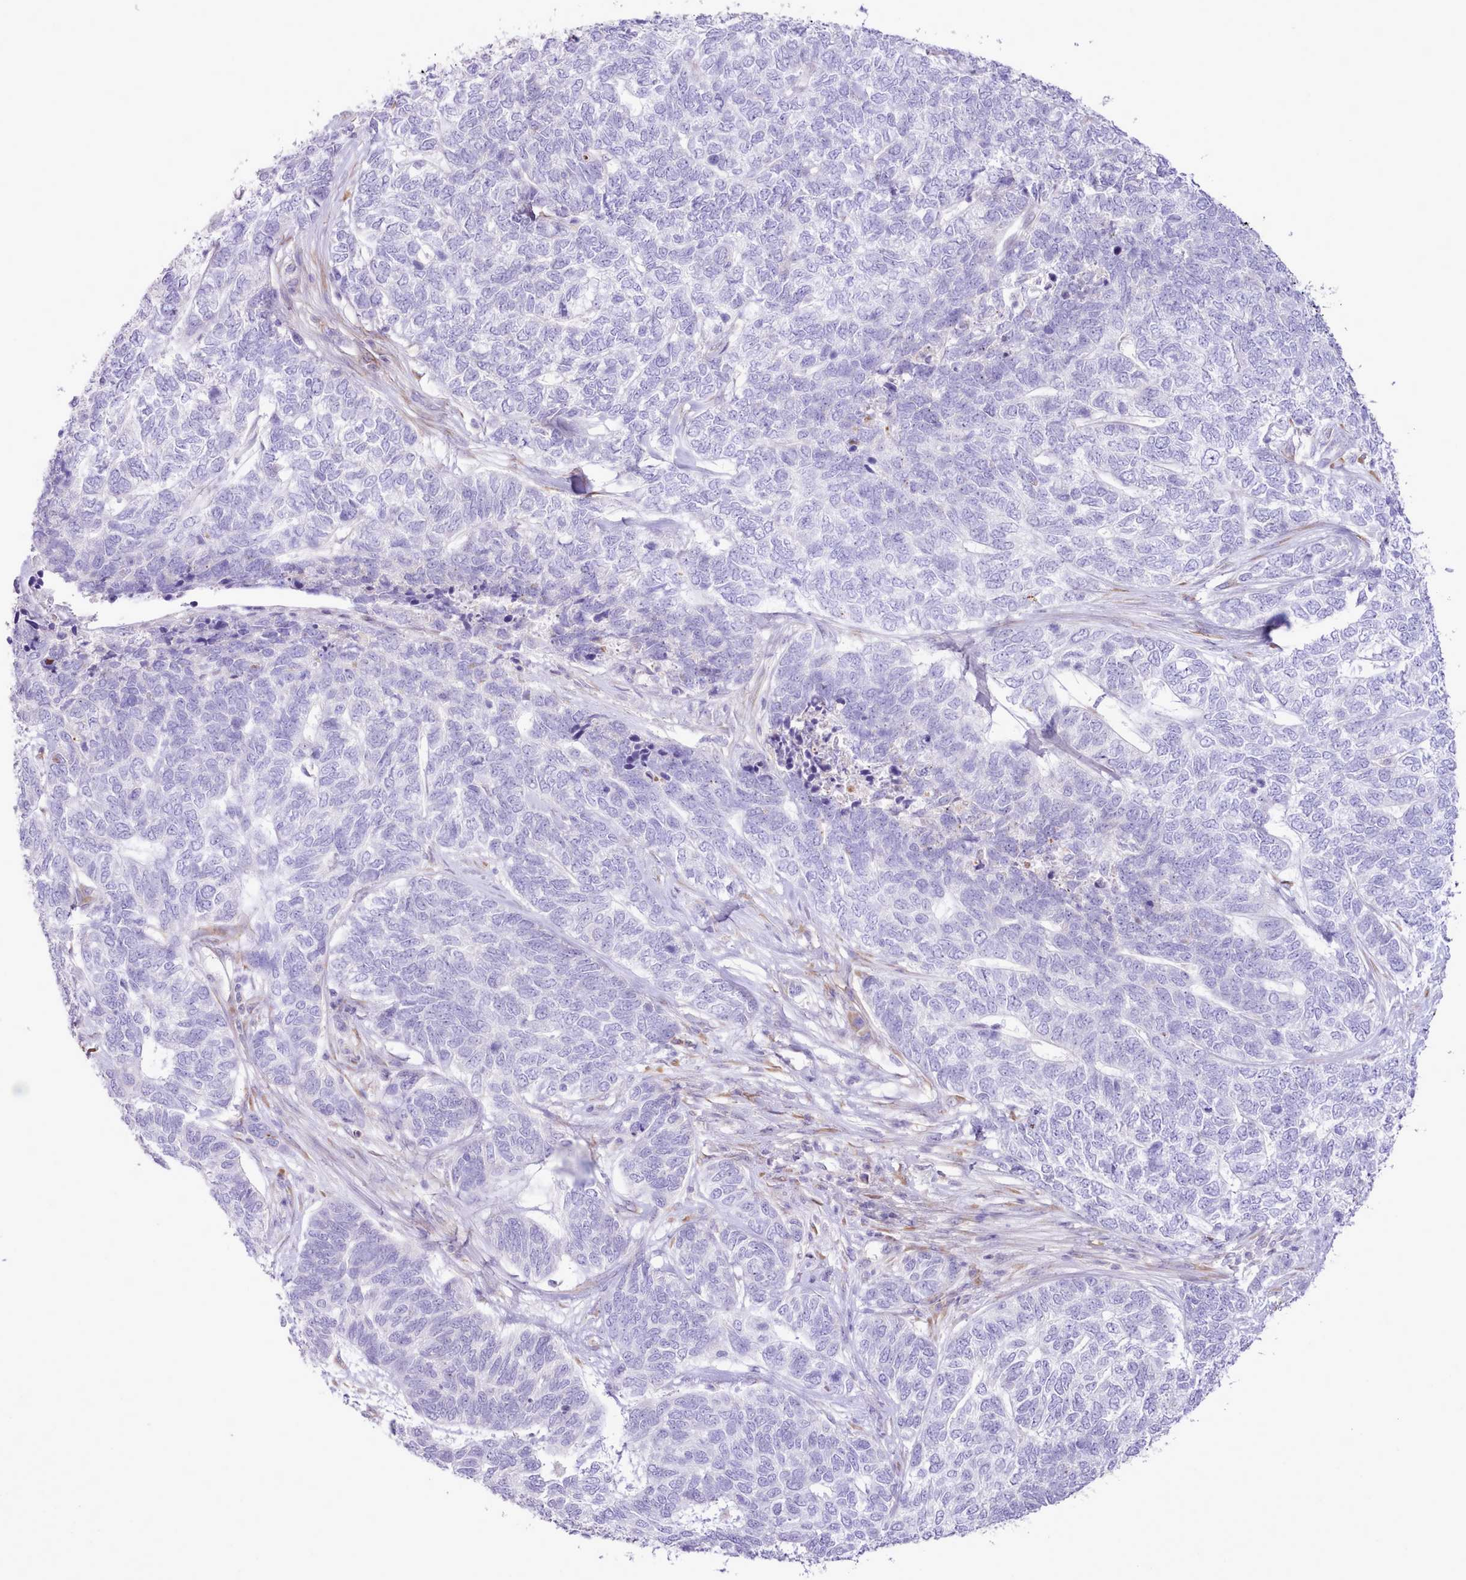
{"staining": {"intensity": "negative", "quantity": "none", "location": "none"}, "tissue": "skin cancer", "cell_type": "Tumor cells", "image_type": "cancer", "snomed": [{"axis": "morphology", "description": "Basal cell carcinoma"}, {"axis": "topography", "description": "Skin"}], "caption": "Tumor cells are negative for protein expression in human basal cell carcinoma (skin).", "gene": "CCL1", "patient": {"sex": "female", "age": 65}}